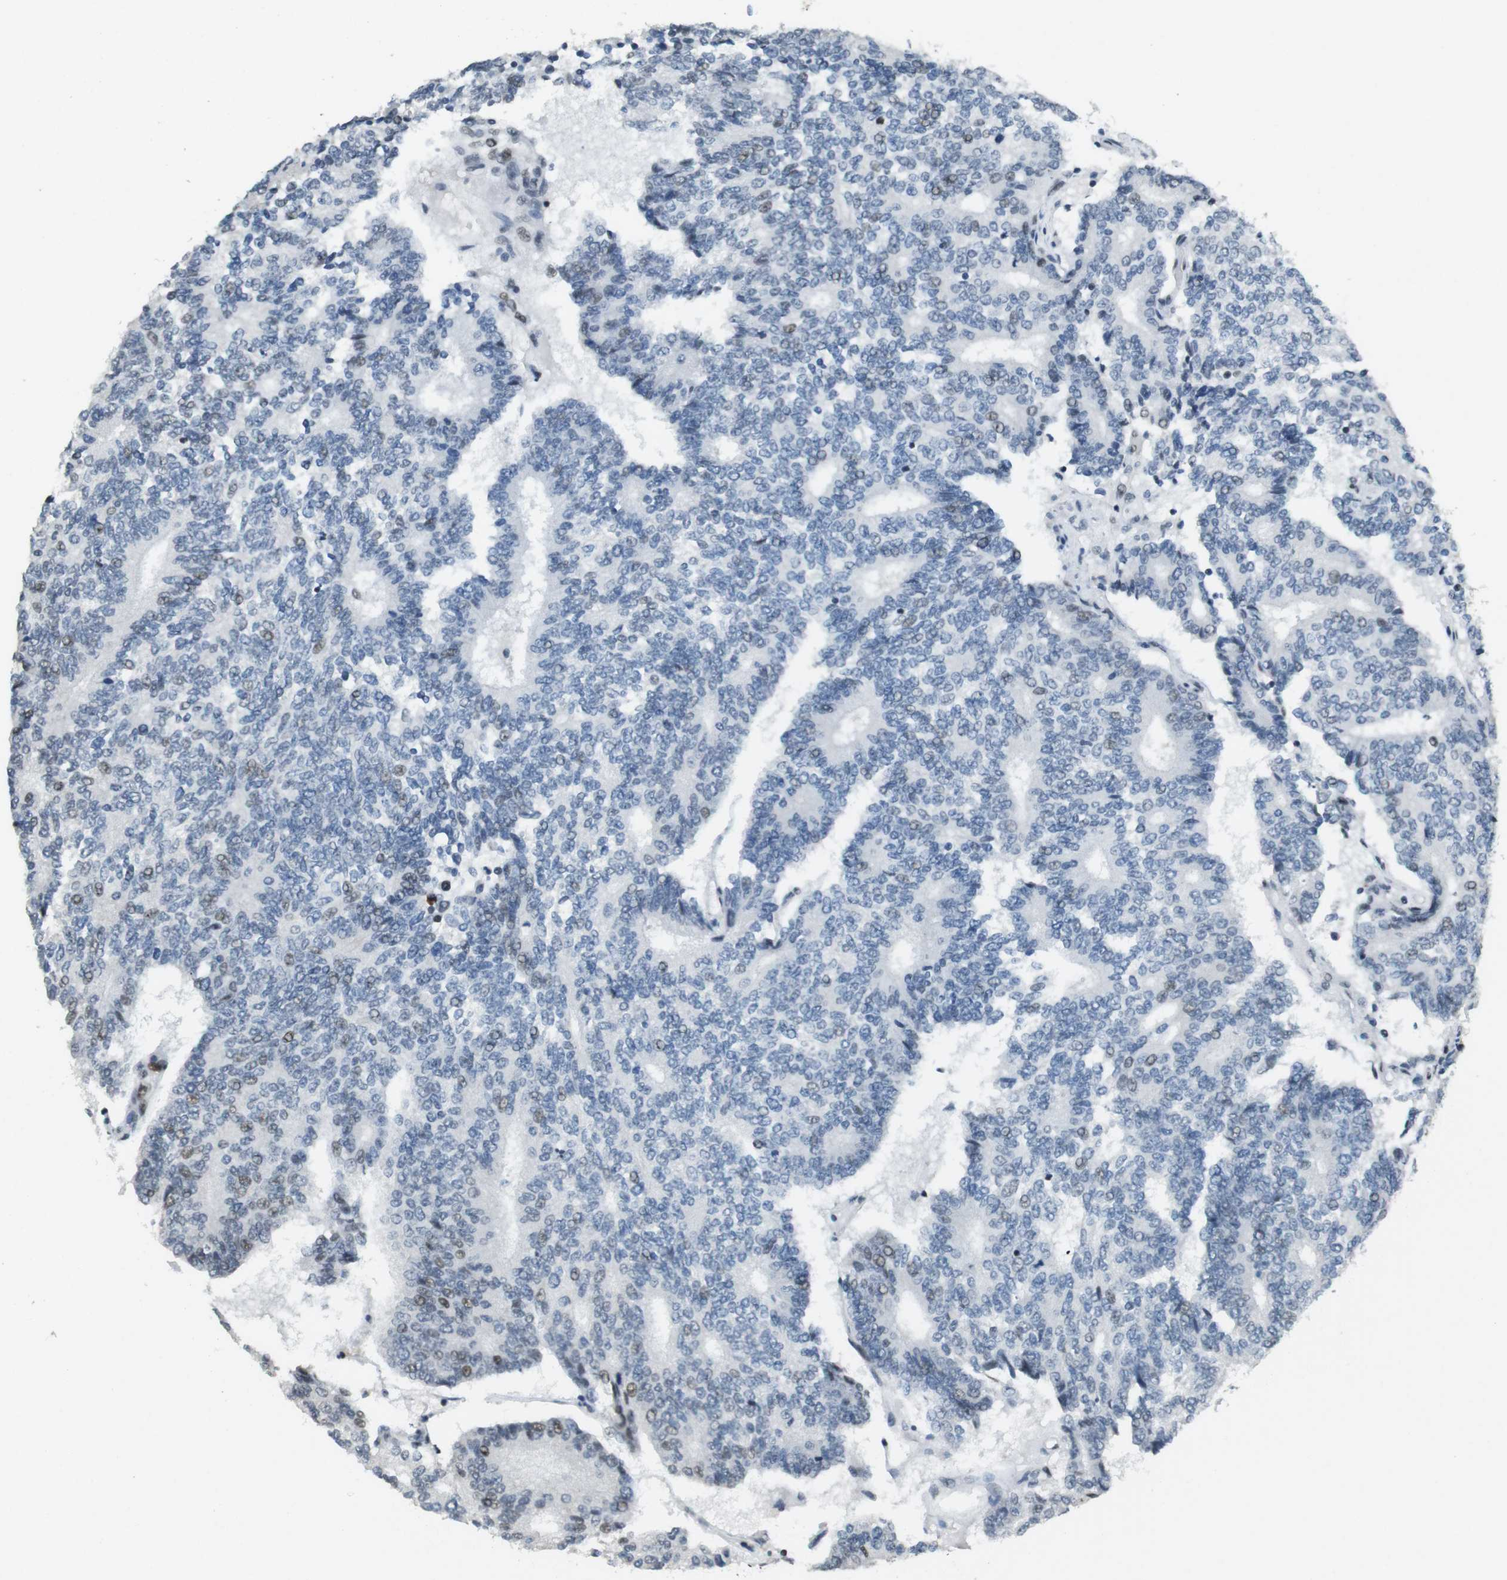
{"staining": {"intensity": "weak", "quantity": "<25%", "location": "nuclear"}, "tissue": "prostate cancer", "cell_type": "Tumor cells", "image_type": "cancer", "snomed": [{"axis": "morphology", "description": "Normal tissue, NOS"}, {"axis": "morphology", "description": "Adenocarcinoma, High grade"}, {"axis": "topography", "description": "Prostate"}, {"axis": "topography", "description": "Seminal veicle"}], "caption": "Protein analysis of prostate high-grade adenocarcinoma displays no significant expression in tumor cells.", "gene": "CSNK2B", "patient": {"sex": "male", "age": 55}}